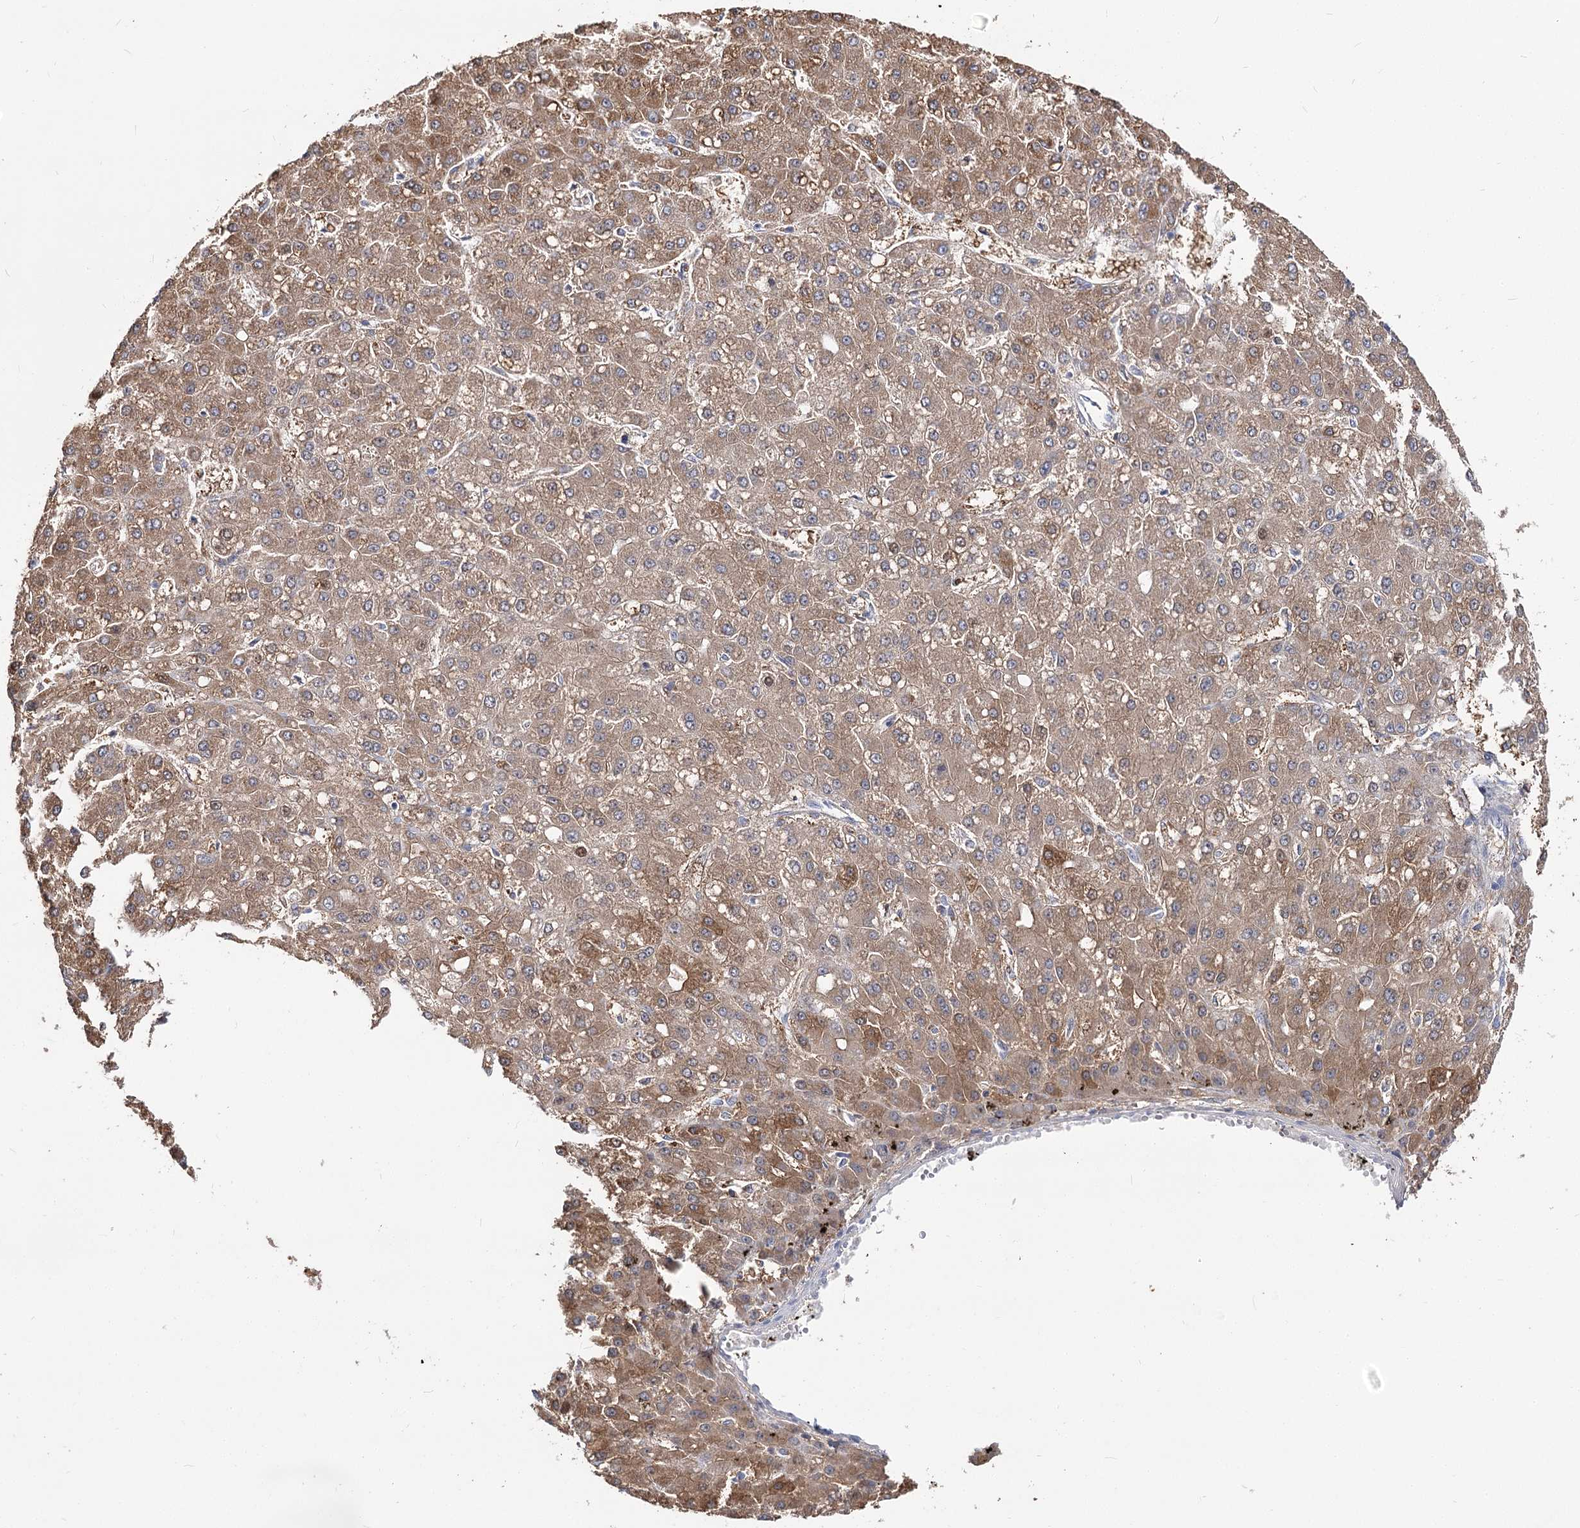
{"staining": {"intensity": "moderate", "quantity": ">75%", "location": "cytoplasmic/membranous"}, "tissue": "liver cancer", "cell_type": "Tumor cells", "image_type": "cancer", "snomed": [{"axis": "morphology", "description": "Carcinoma, Hepatocellular, NOS"}, {"axis": "topography", "description": "Liver"}], "caption": "A brown stain shows moderate cytoplasmic/membranous expression of a protein in human liver cancer (hepatocellular carcinoma) tumor cells. (Brightfield microscopy of DAB IHC at high magnification).", "gene": "UGP2", "patient": {"sex": "male", "age": 67}}